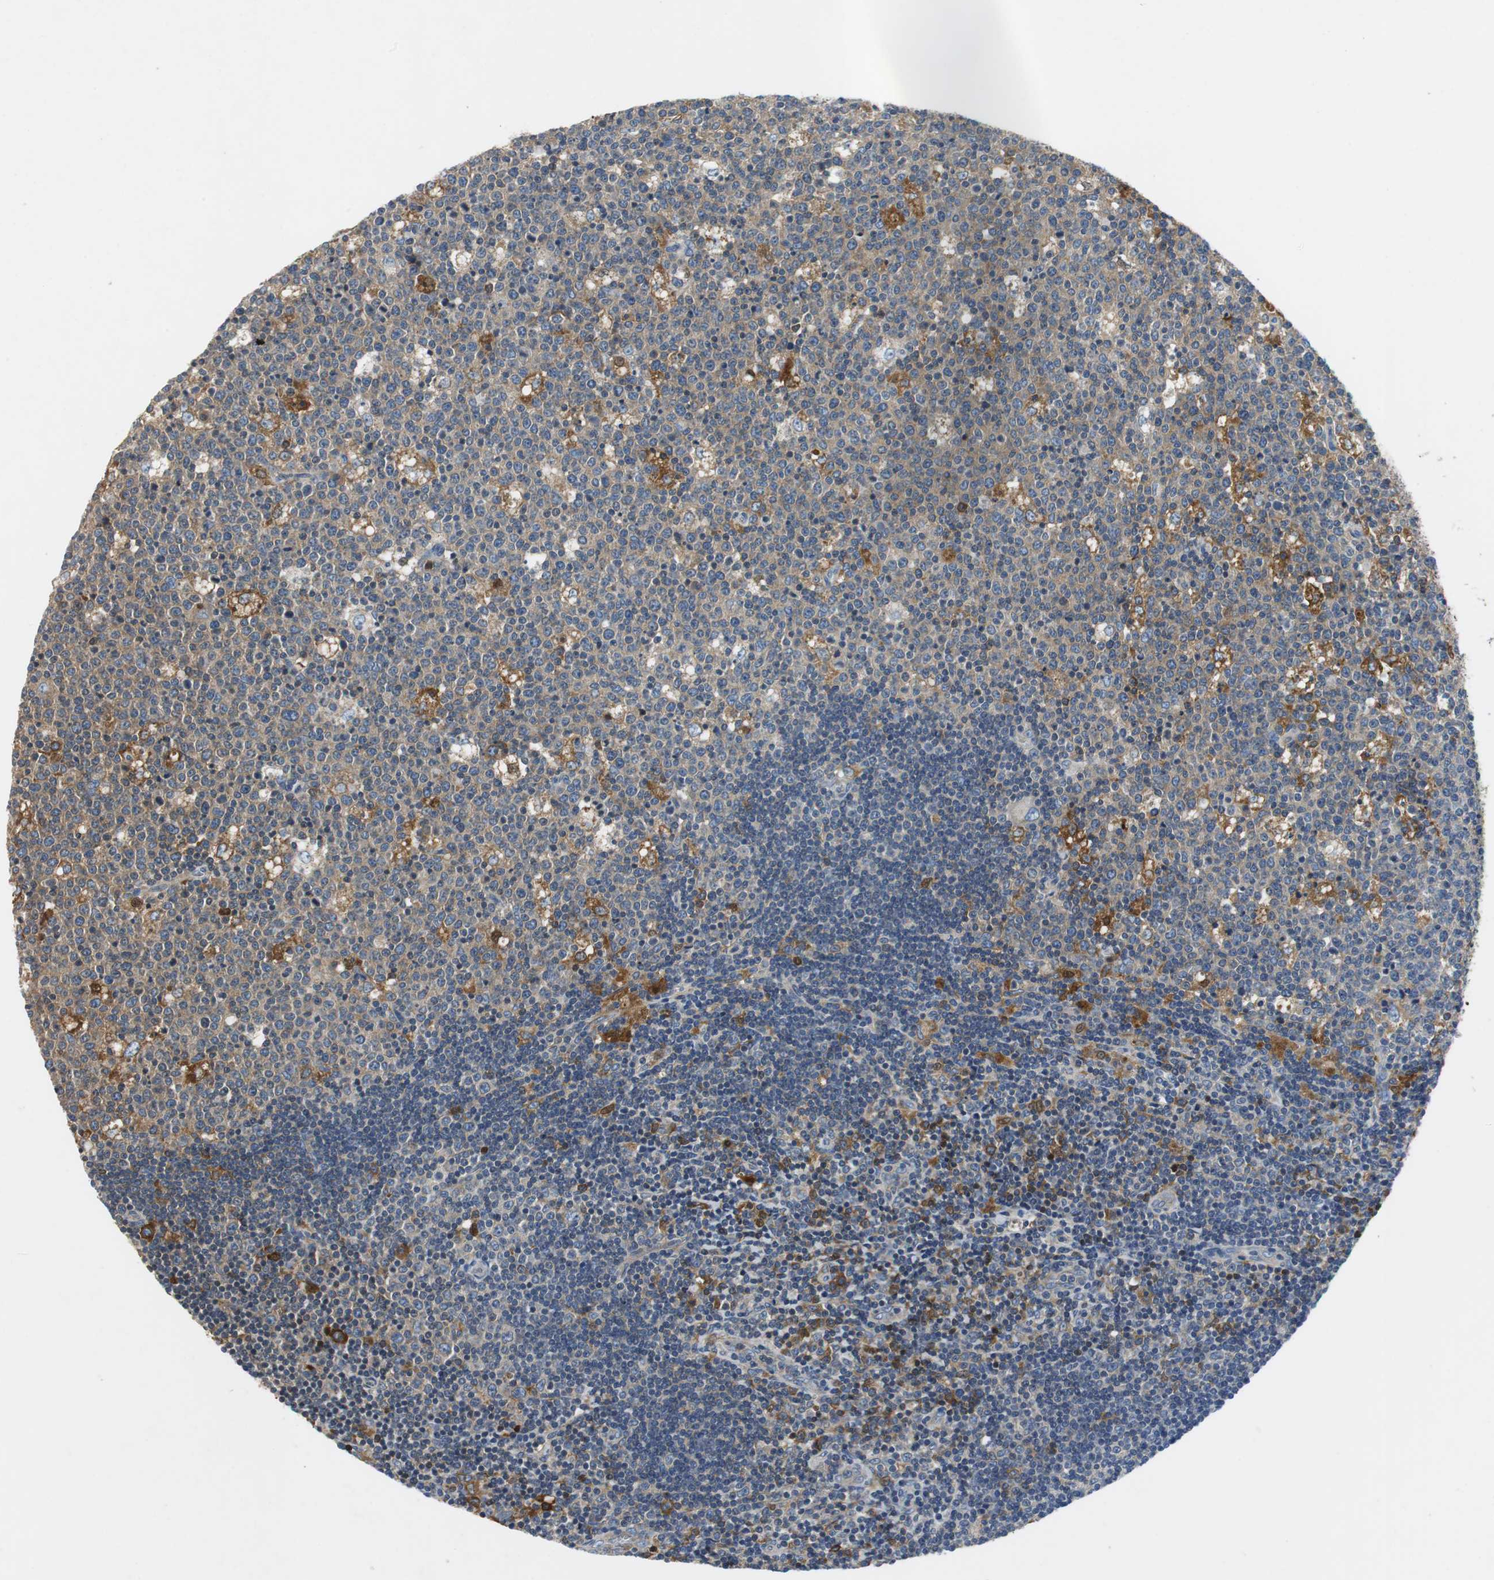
{"staining": {"intensity": "weak", "quantity": "<25%", "location": "cytoplasmic/membranous"}, "tissue": "lymph node", "cell_type": "Germinal center cells", "image_type": "normal", "snomed": [{"axis": "morphology", "description": "Normal tissue, NOS"}, {"axis": "topography", "description": "Lymph node"}, {"axis": "topography", "description": "Salivary gland"}], "caption": "Lymph node was stained to show a protein in brown. There is no significant expression in germinal center cells. The staining was performed using DAB (3,3'-diaminobenzidine) to visualize the protein expression in brown, while the nuclei were stained in blue with hematoxylin (Magnification: 20x).", "gene": "ORM1", "patient": {"sex": "male", "age": 8}}